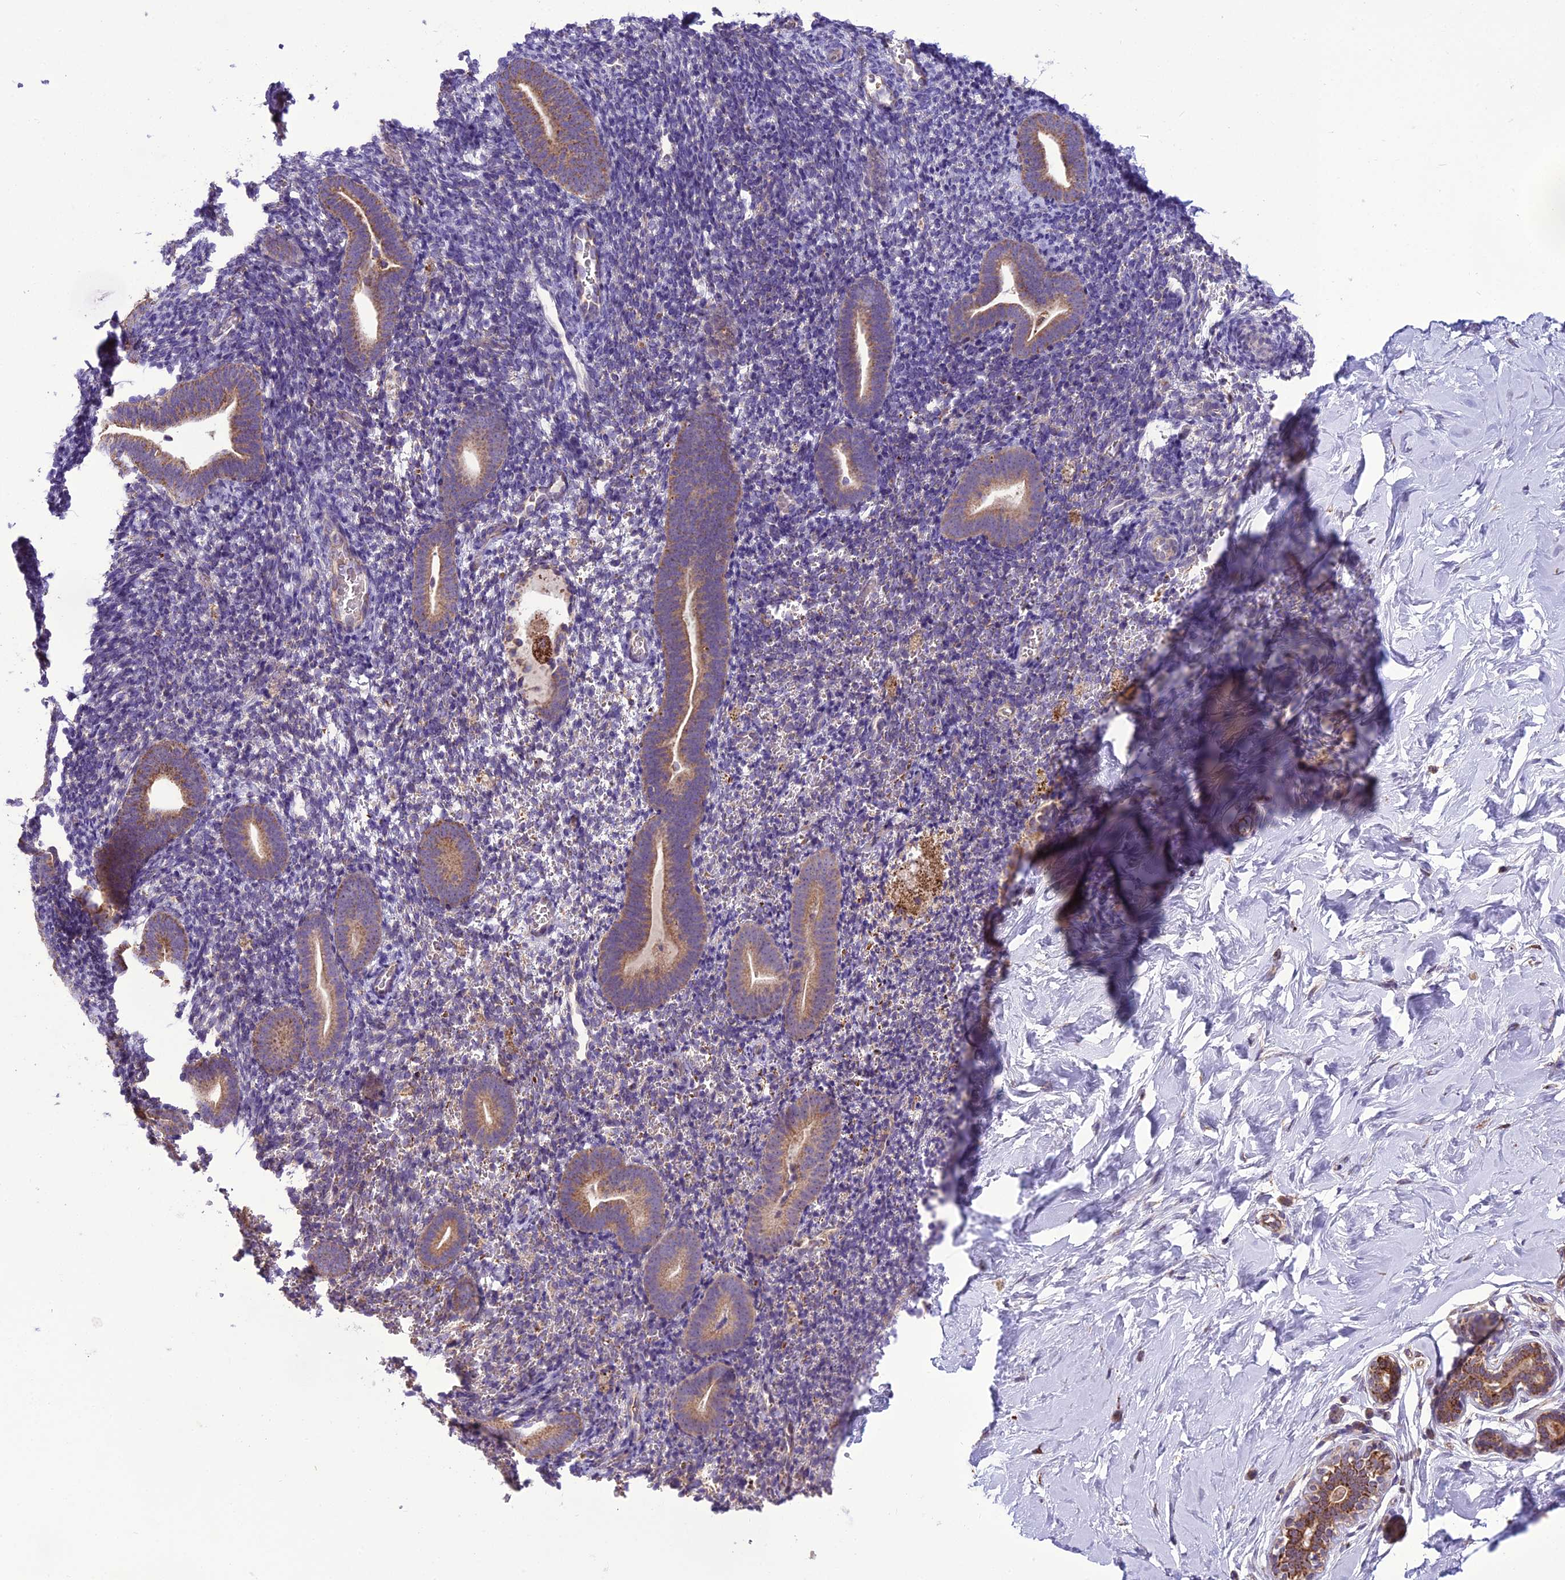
{"staining": {"intensity": "negative", "quantity": "none", "location": "none"}, "tissue": "endometrium", "cell_type": "Cells in endometrial stroma", "image_type": "normal", "snomed": [{"axis": "morphology", "description": "Normal tissue, NOS"}, {"axis": "topography", "description": "Endometrium"}], "caption": "Protein analysis of benign endometrium shows no significant positivity in cells in endometrial stroma.", "gene": "ENSG00000260272", "patient": {"sex": "female", "age": 51}}